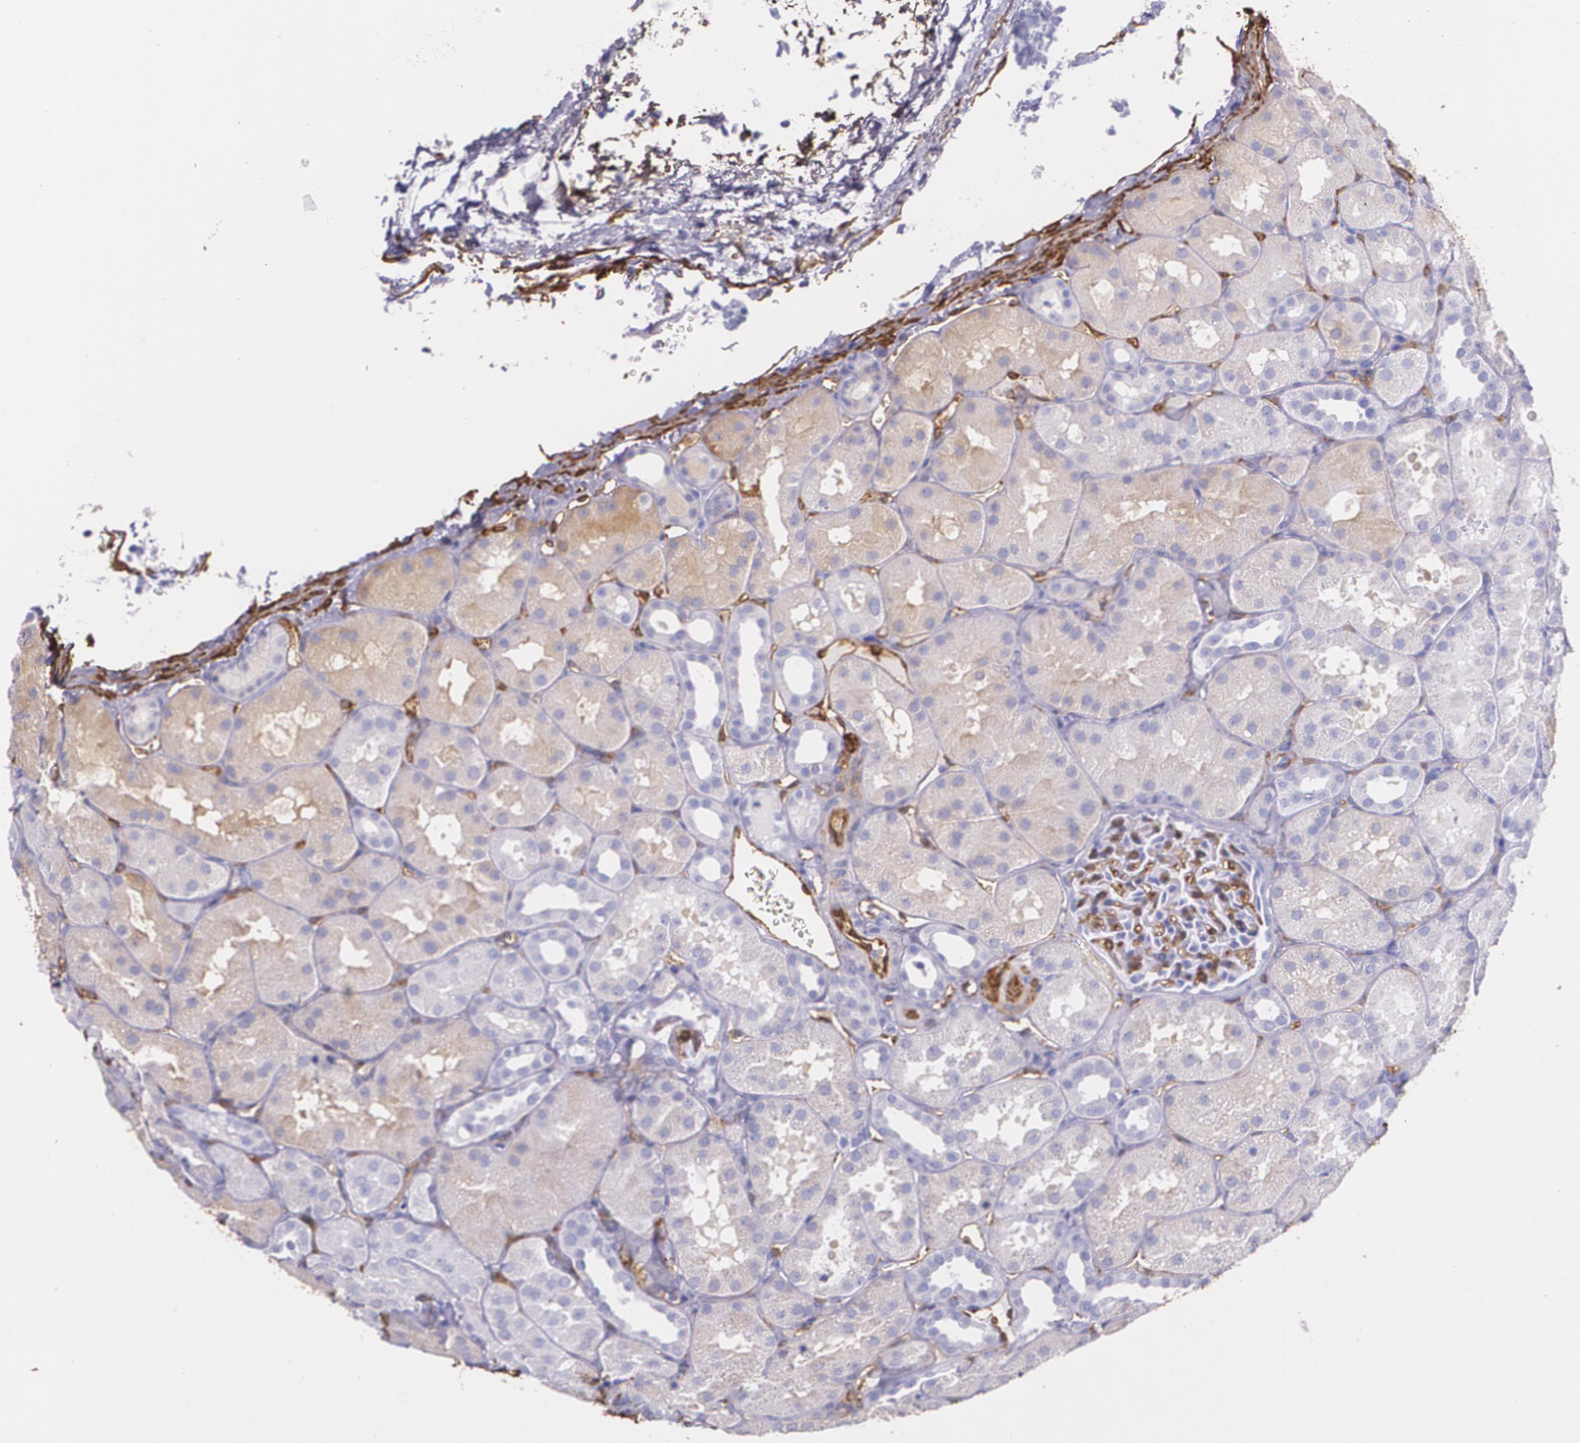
{"staining": {"intensity": "moderate", "quantity": "25%-75%", "location": "cytoplasmic/membranous"}, "tissue": "kidney", "cell_type": "Cells in glomeruli", "image_type": "normal", "snomed": [{"axis": "morphology", "description": "Normal tissue, NOS"}, {"axis": "topography", "description": "Kidney"}], "caption": "Kidney stained for a protein (brown) exhibits moderate cytoplasmic/membranous positive positivity in about 25%-75% of cells in glomeruli.", "gene": "MMP2", "patient": {"sex": "male", "age": 28}}